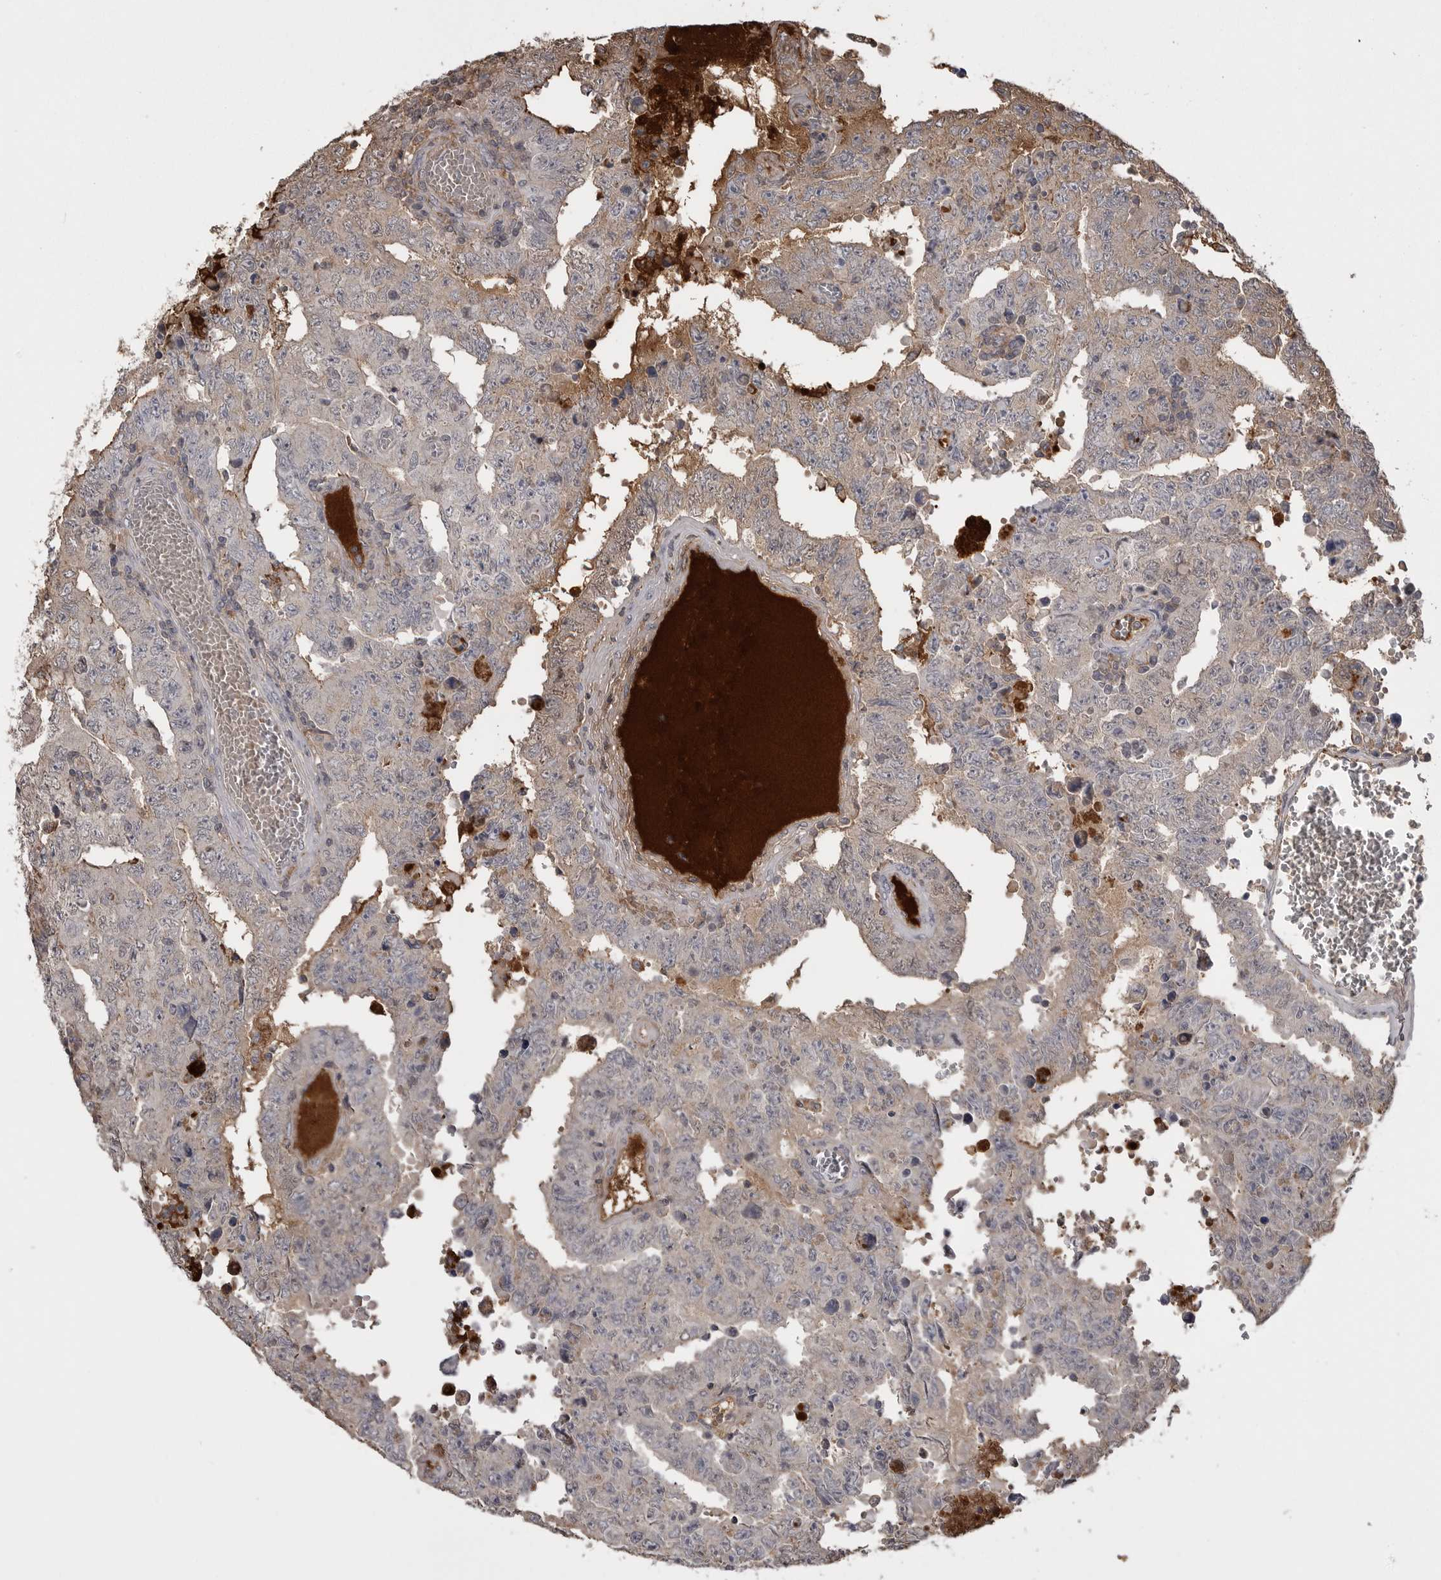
{"staining": {"intensity": "negative", "quantity": "none", "location": "none"}, "tissue": "testis cancer", "cell_type": "Tumor cells", "image_type": "cancer", "snomed": [{"axis": "morphology", "description": "Carcinoma, Embryonal, NOS"}, {"axis": "topography", "description": "Testis"}], "caption": "The micrograph demonstrates no significant staining in tumor cells of embryonal carcinoma (testis). (DAB (3,3'-diaminobenzidine) IHC with hematoxylin counter stain).", "gene": "AHSG", "patient": {"sex": "male", "age": 26}}